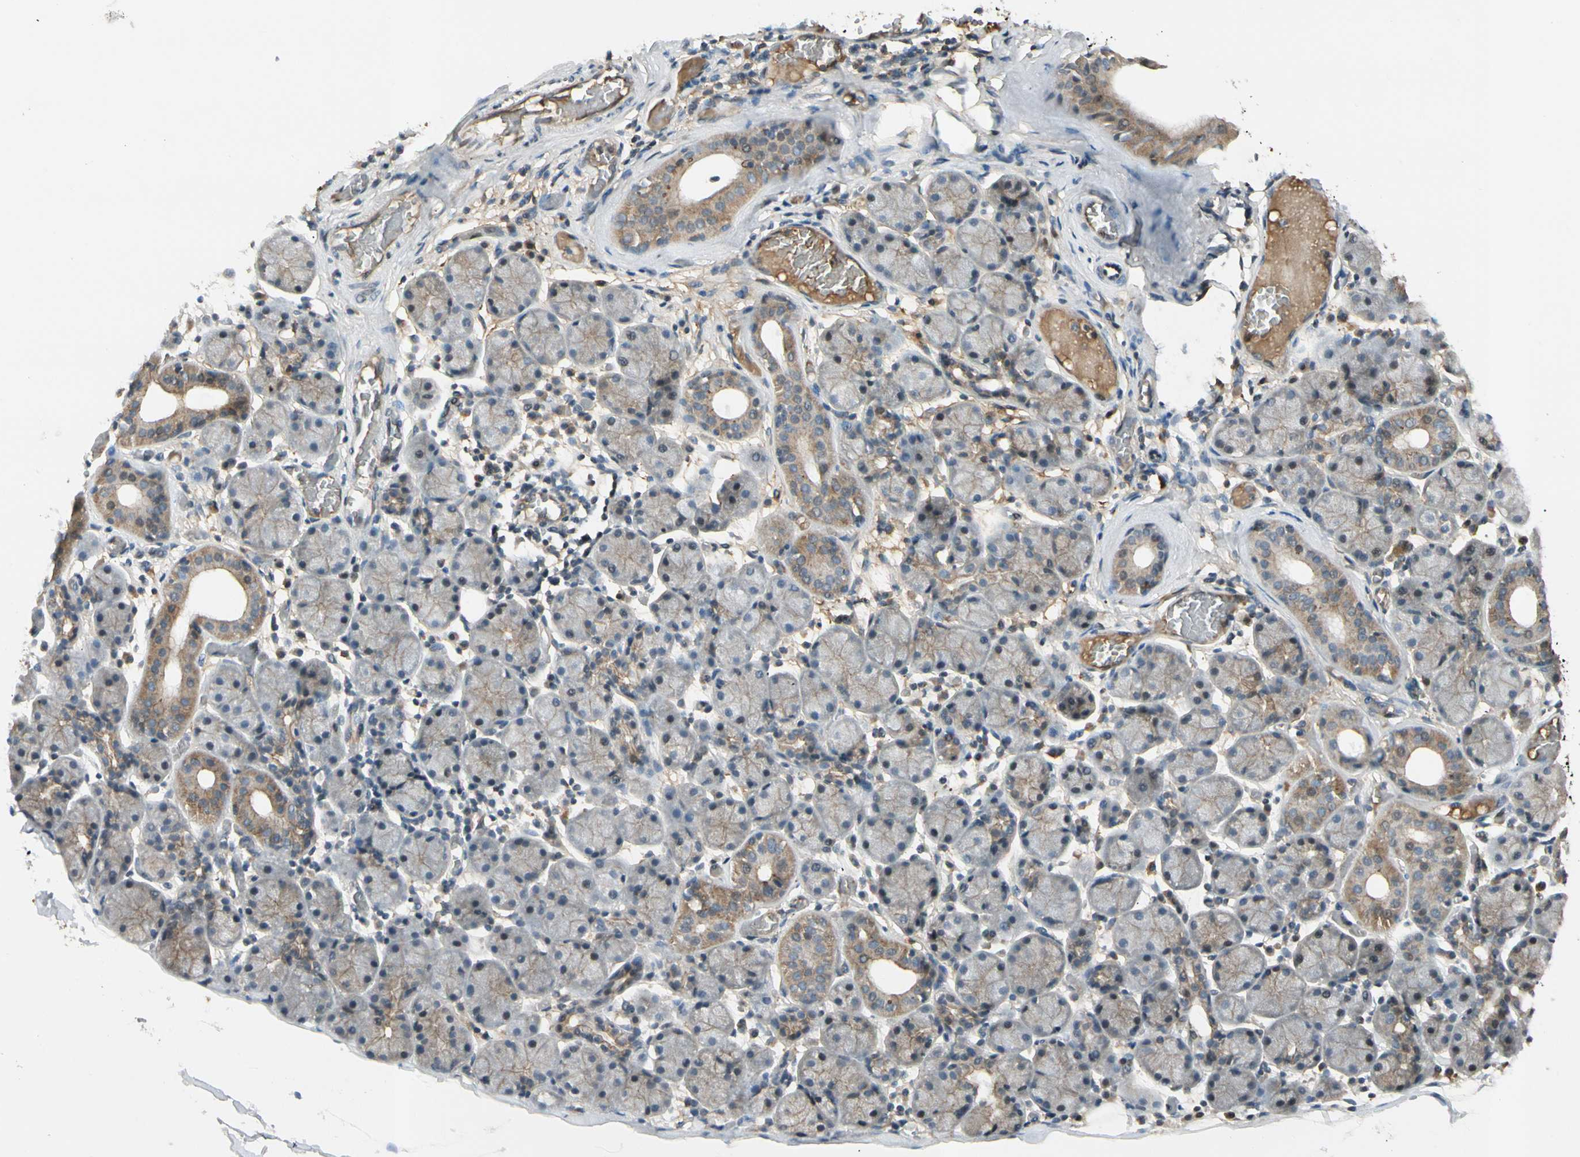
{"staining": {"intensity": "moderate", "quantity": "<25%", "location": "cytoplasmic/membranous"}, "tissue": "salivary gland", "cell_type": "Glandular cells", "image_type": "normal", "snomed": [{"axis": "morphology", "description": "Normal tissue, NOS"}, {"axis": "topography", "description": "Salivary gland"}], "caption": "IHC micrograph of benign salivary gland stained for a protein (brown), which reveals low levels of moderate cytoplasmic/membranous staining in about <25% of glandular cells.", "gene": "ICAM5", "patient": {"sex": "female", "age": 24}}